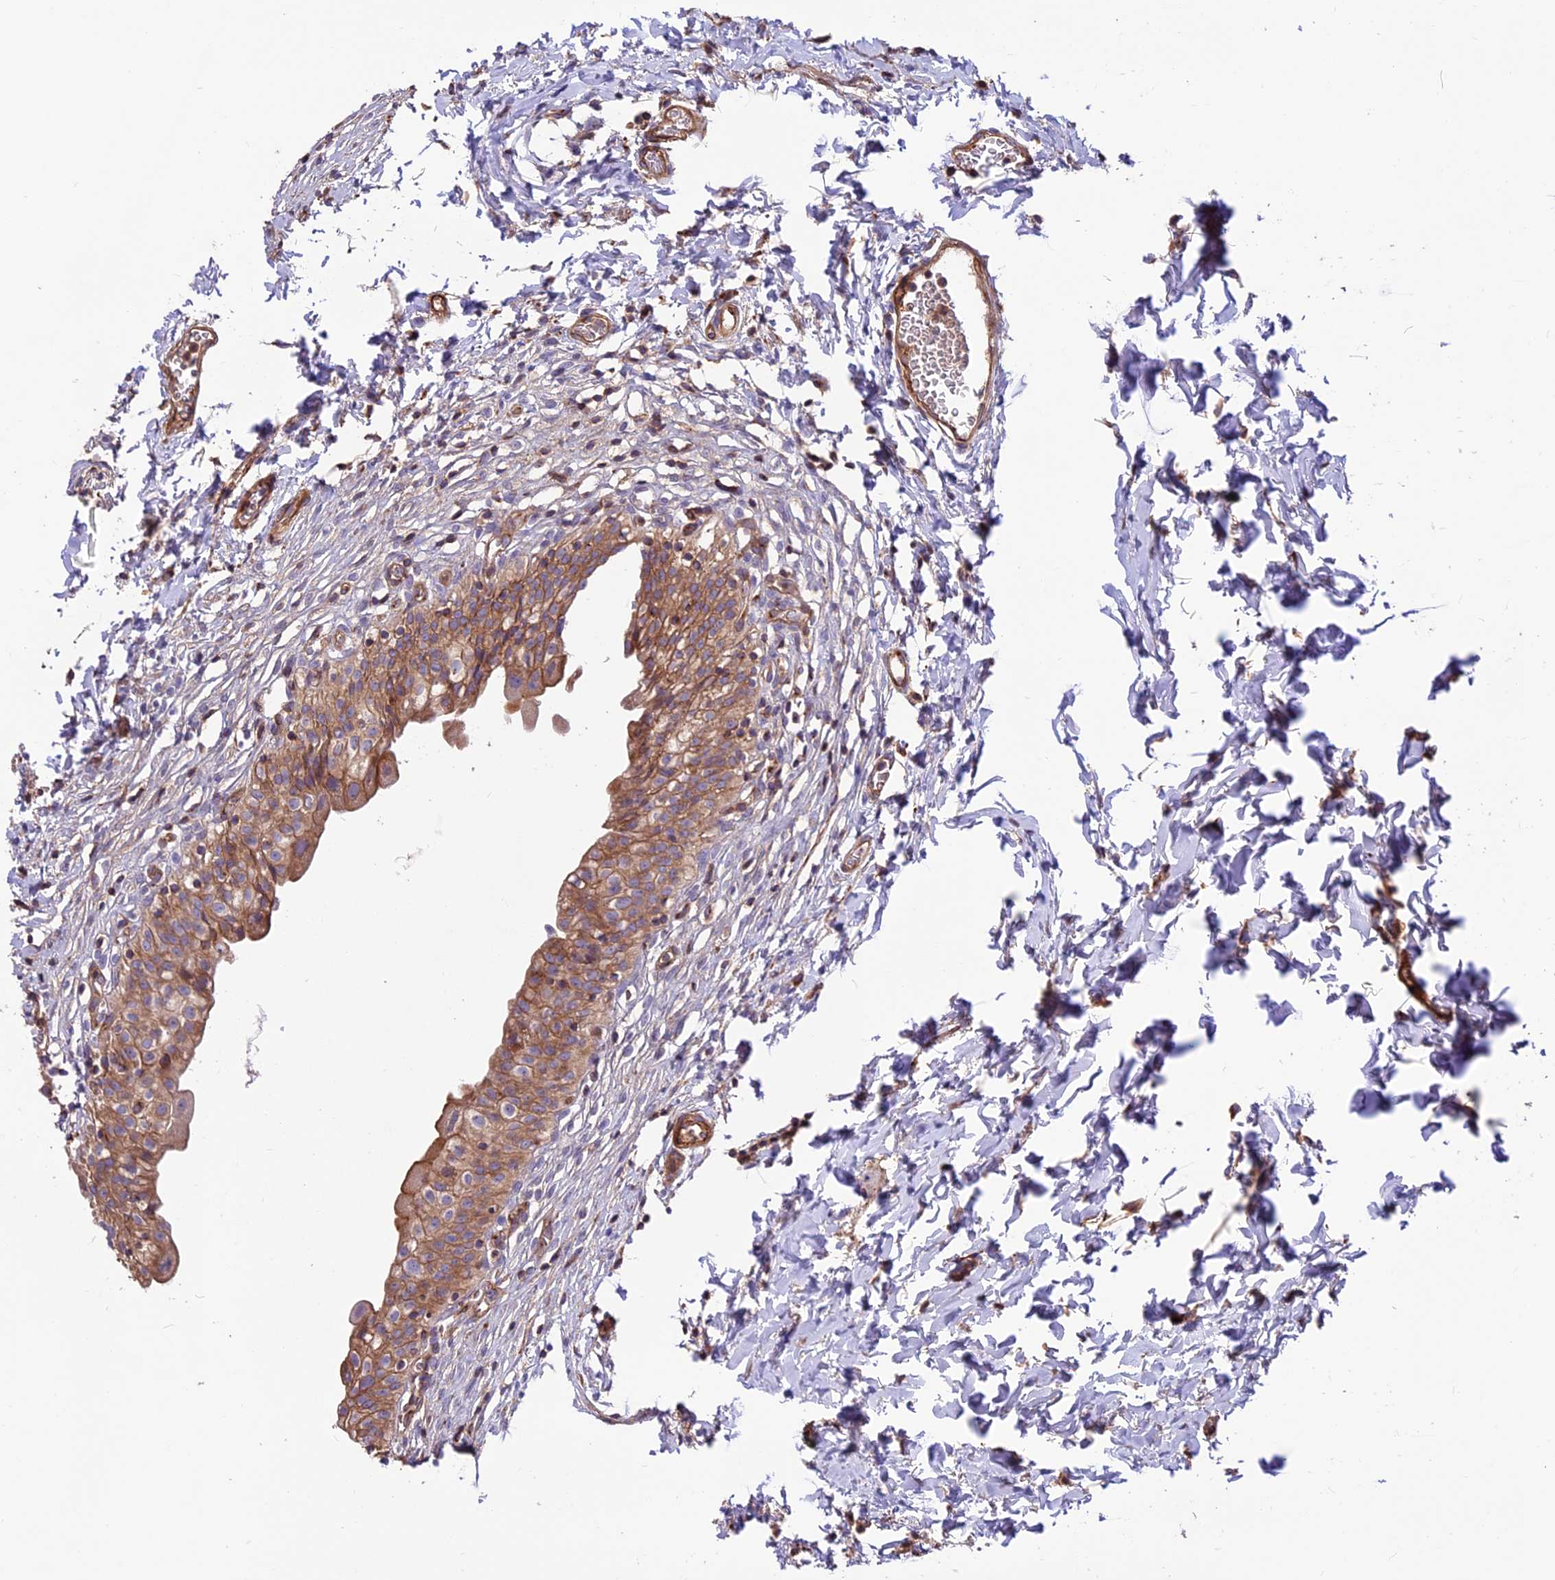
{"staining": {"intensity": "moderate", "quantity": "25%-75%", "location": "cytoplasmic/membranous"}, "tissue": "urinary bladder", "cell_type": "Urothelial cells", "image_type": "normal", "snomed": [{"axis": "morphology", "description": "Normal tissue, NOS"}, {"axis": "topography", "description": "Urinary bladder"}], "caption": "Brown immunohistochemical staining in benign urinary bladder shows moderate cytoplasmic/membranous positivity in about 25%-75% of urothelial cells.", "gene": "ANO3", "patient": {"sex": "male", "age": 55}}